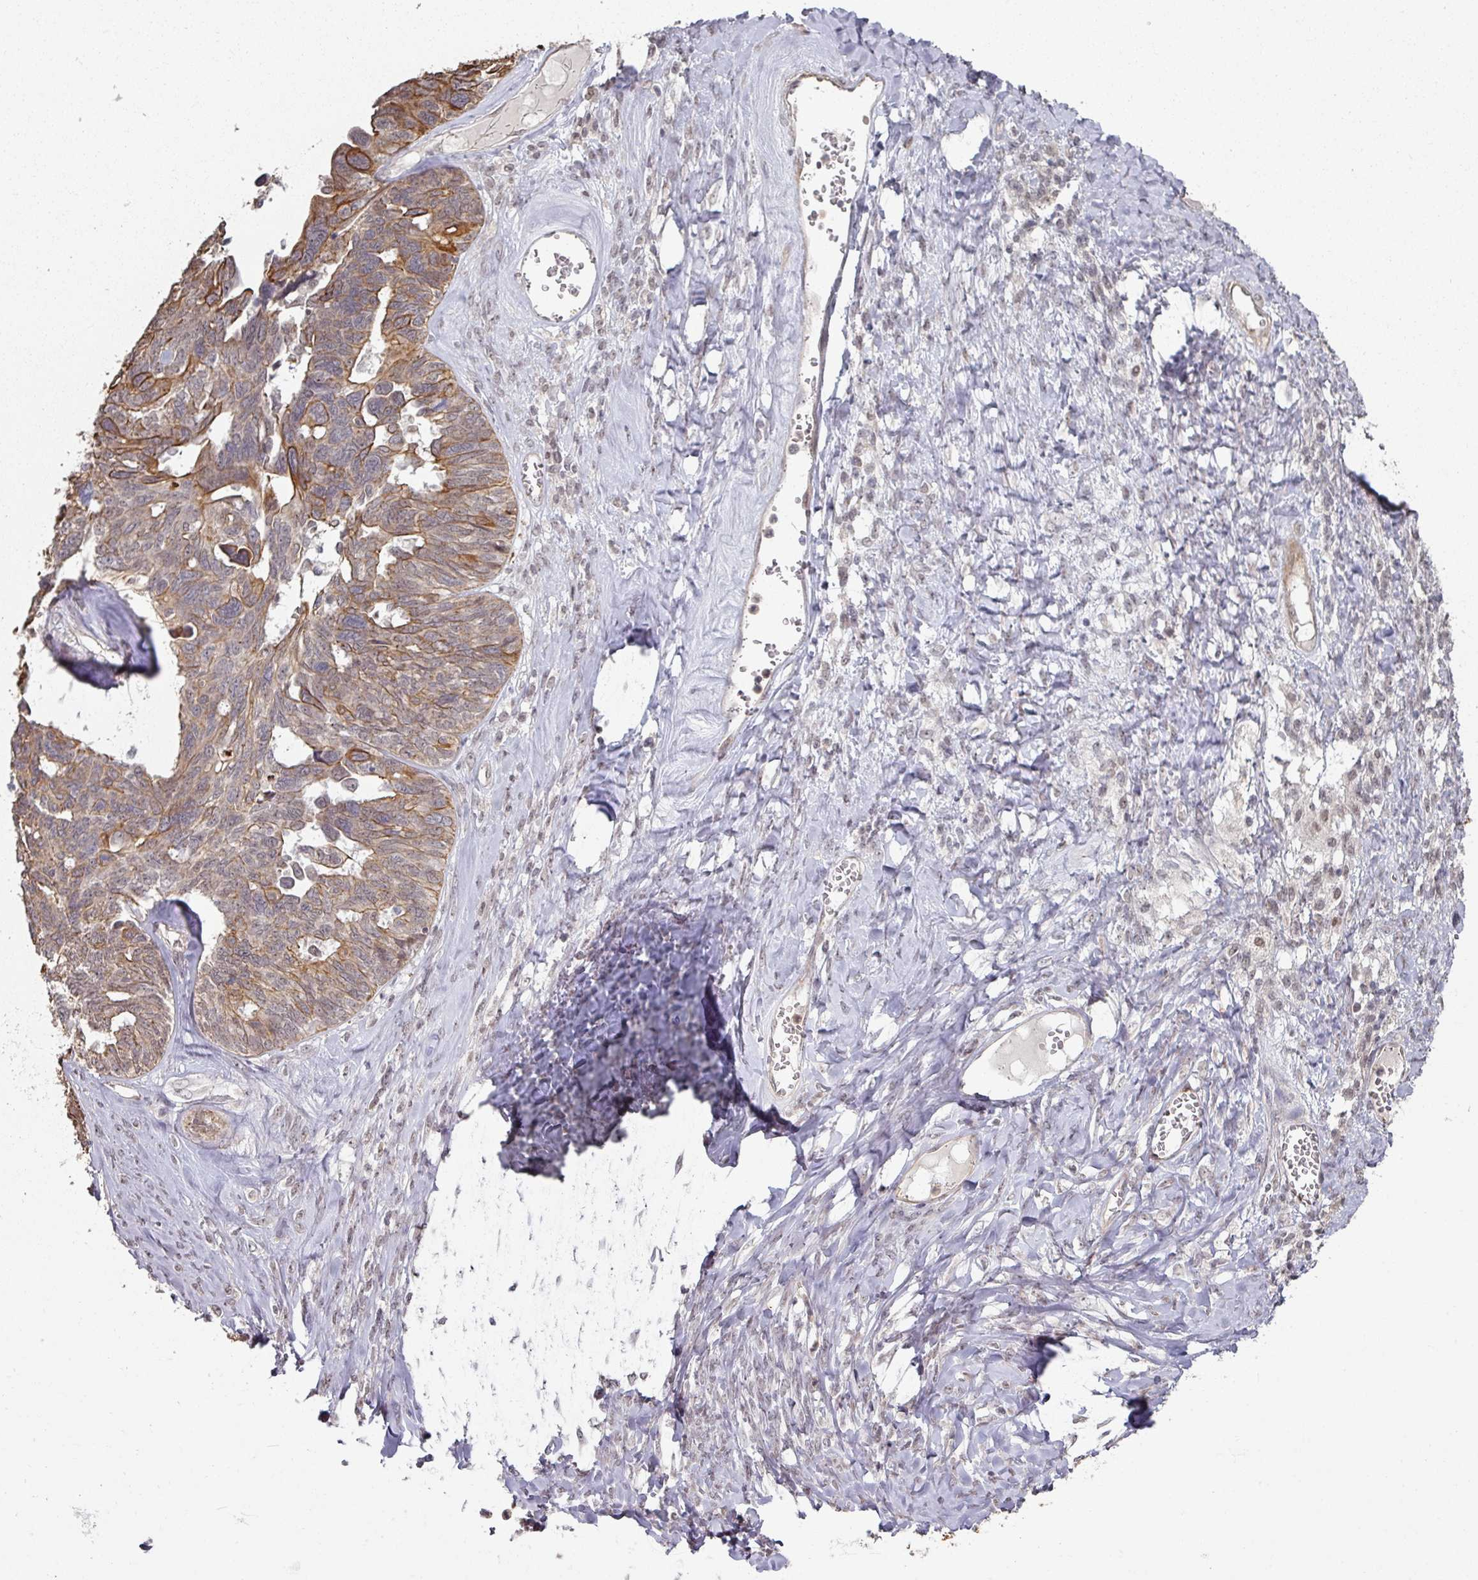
{"staining": {"intensity": "moderate", "quantity": "25%-75%", "location": "cytoplasmic/membranous"}, "tissue": "ovarian cancer", "cell_type": "Tumor cells", "image_type": "cancer", "snomed": [{"axis": "morphology", "description": "Cystadenocarcinoma, serous, NOS"}, {"axis": "topography", "description": "Ovary"}], "caption": "Approximately 25%-75% of tumor cells in human ovarian serous cystadenocarcinoma exhibit moderate cytoplasmic/membranous protein staining as visualized by brown immunohistochemical staining.", "gene": "GTF2H3", "patient": {"sex": "female", "age": 79}}